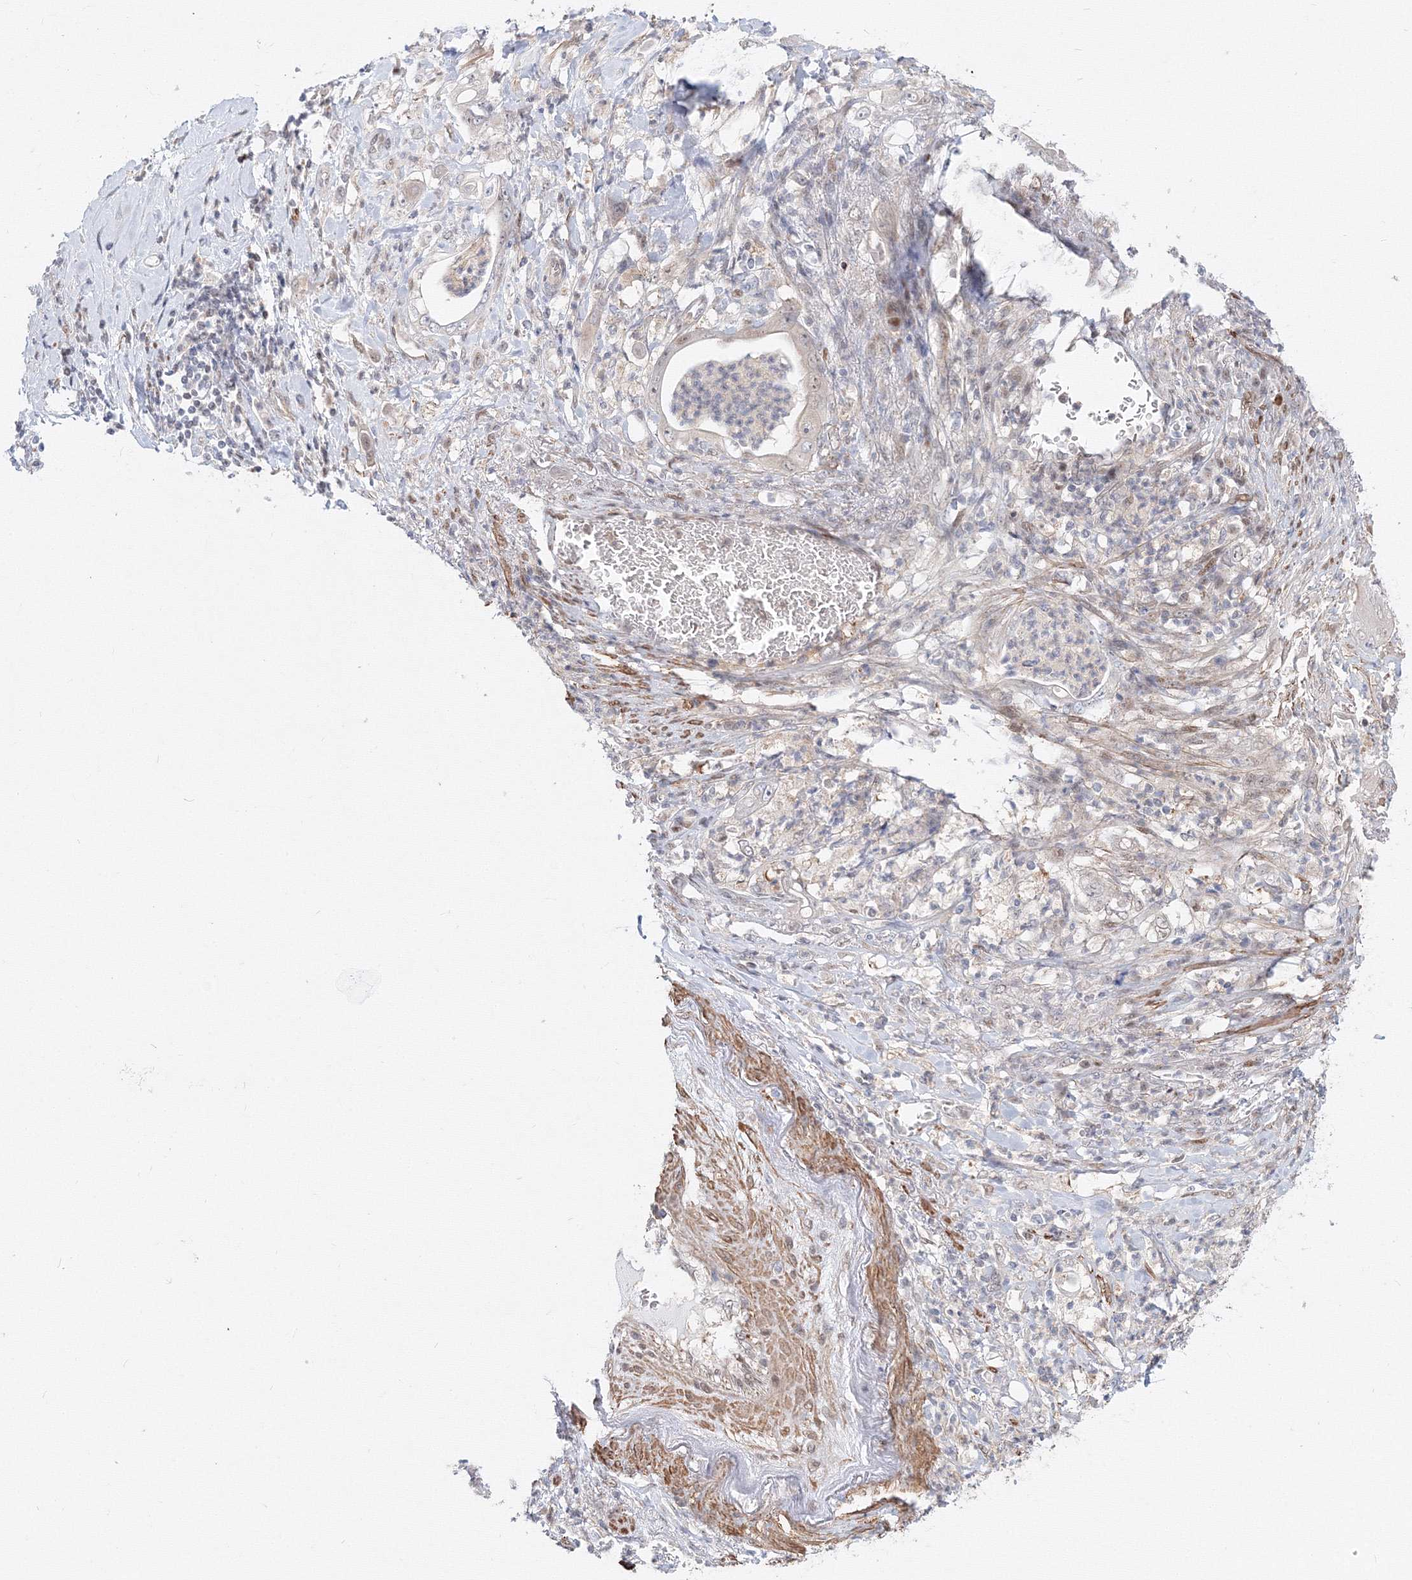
{"staining": {"intensity": "negative", "quantity": "none", "location": "none"}, "tissue": "stomach cancer", "cell_type": "Tumor cells", "image_type": "cancer", "snomed": [{"axis": "morphology", "description": "Adenocarcinoma, NOS"}, {"axis": "topography", "description": "Stomach"}], "caption": "This photomicrograph is of stomach adenocarcinoma stained with immunohistochemistry (IHC) to label a protein in brown with the nuclei are counter-stained blue. There is no staining in tumor cells.", "gene": "ARHGAP21", "patient": {"sex": "female", "age": 73}}